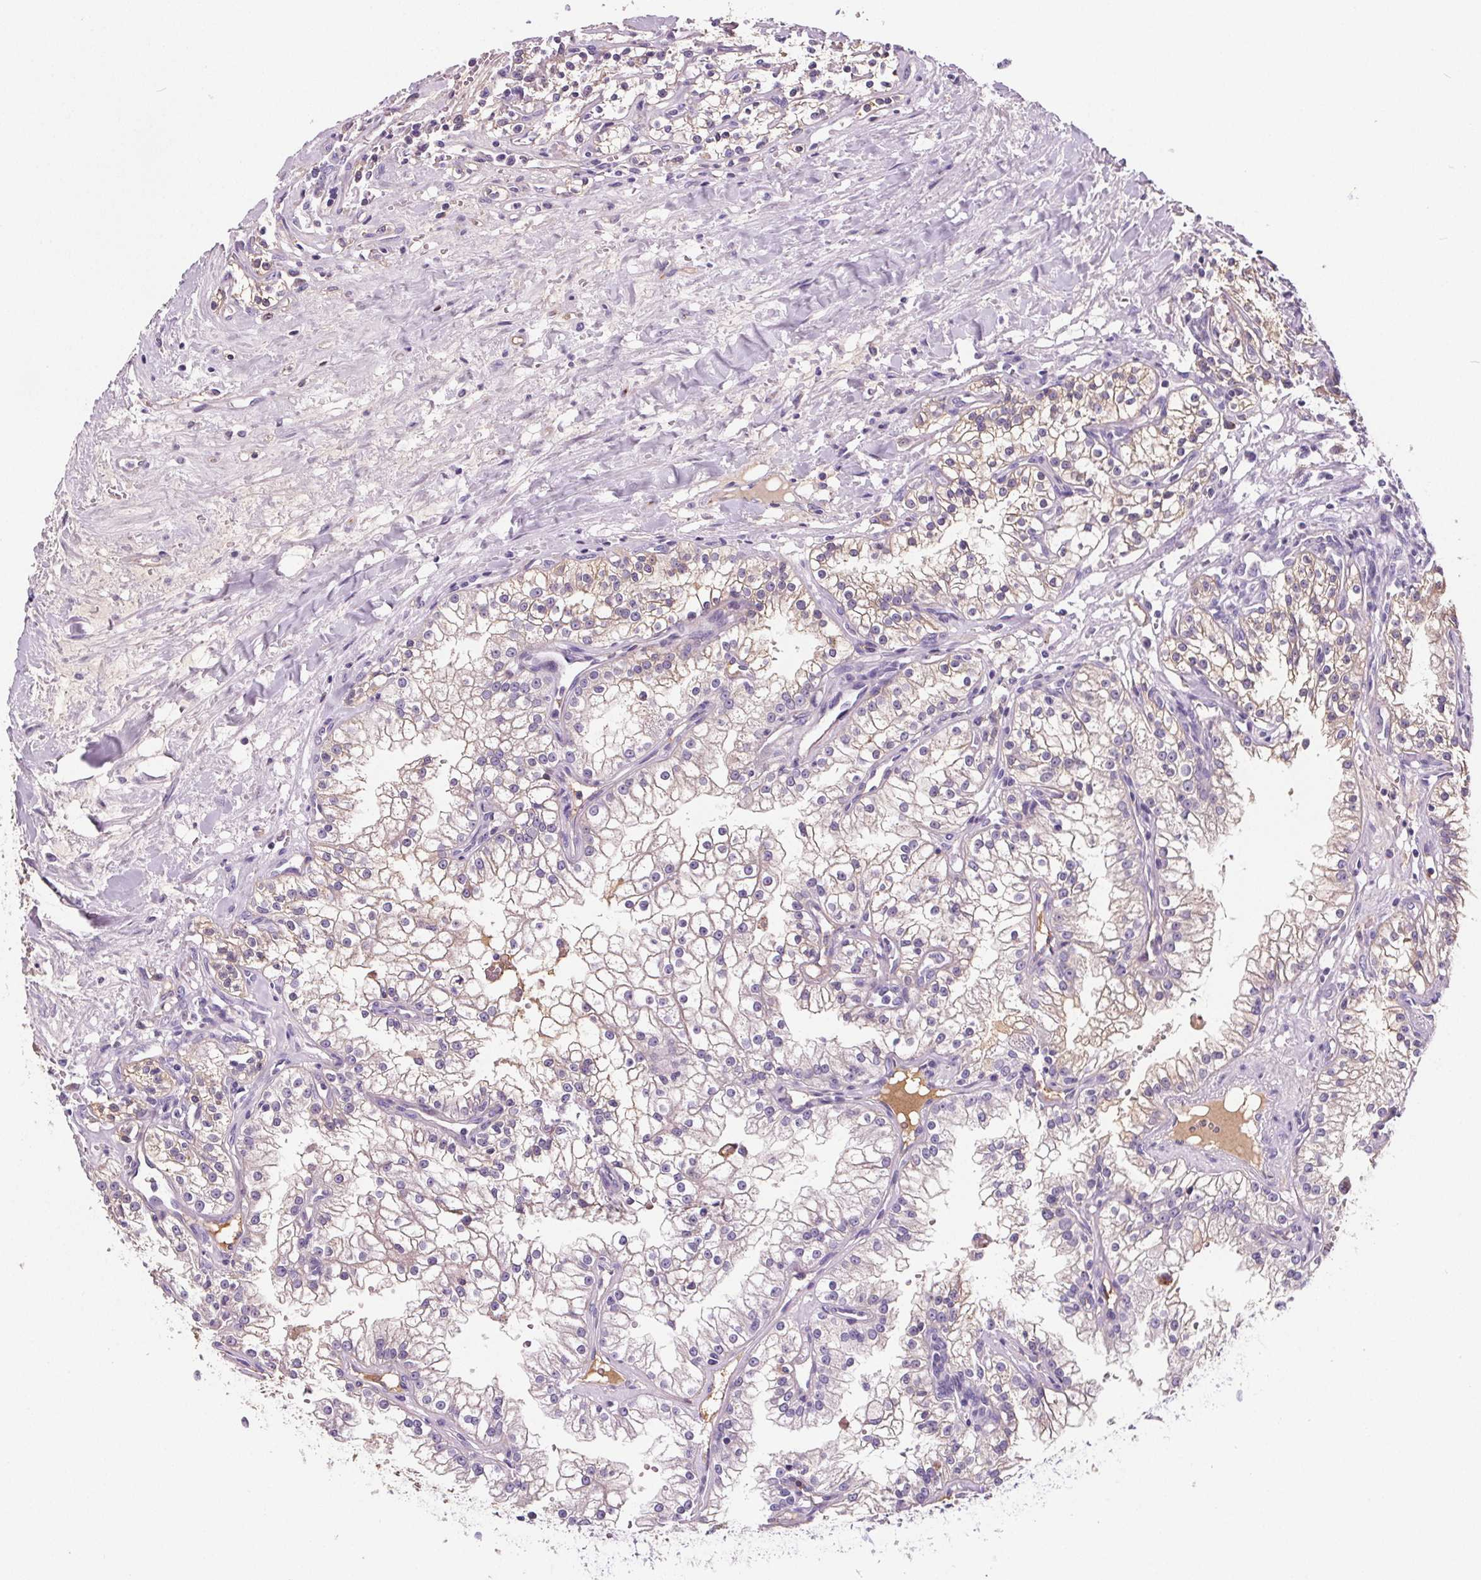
{"staining": {"intensity": "negative", "quantity": "none", "location": "none"}, "tissue": "renal cancer", "cell_type": "Tumor cells", "image_type": "cancer", "snomed": [{"axis": "morphology", "description": "Adenocarcinoma, NOS"}, {"axis": "topography", "description": "Kidney"}], "caption": "The immunohistochemistry (IHC) micrograph has no significant positivity in tumor cells of renal adenocarcinoma tissue. Nuclei are stained in blue.", "gene": "CD5L", "patient": {"sex": "male", "age": 36}}